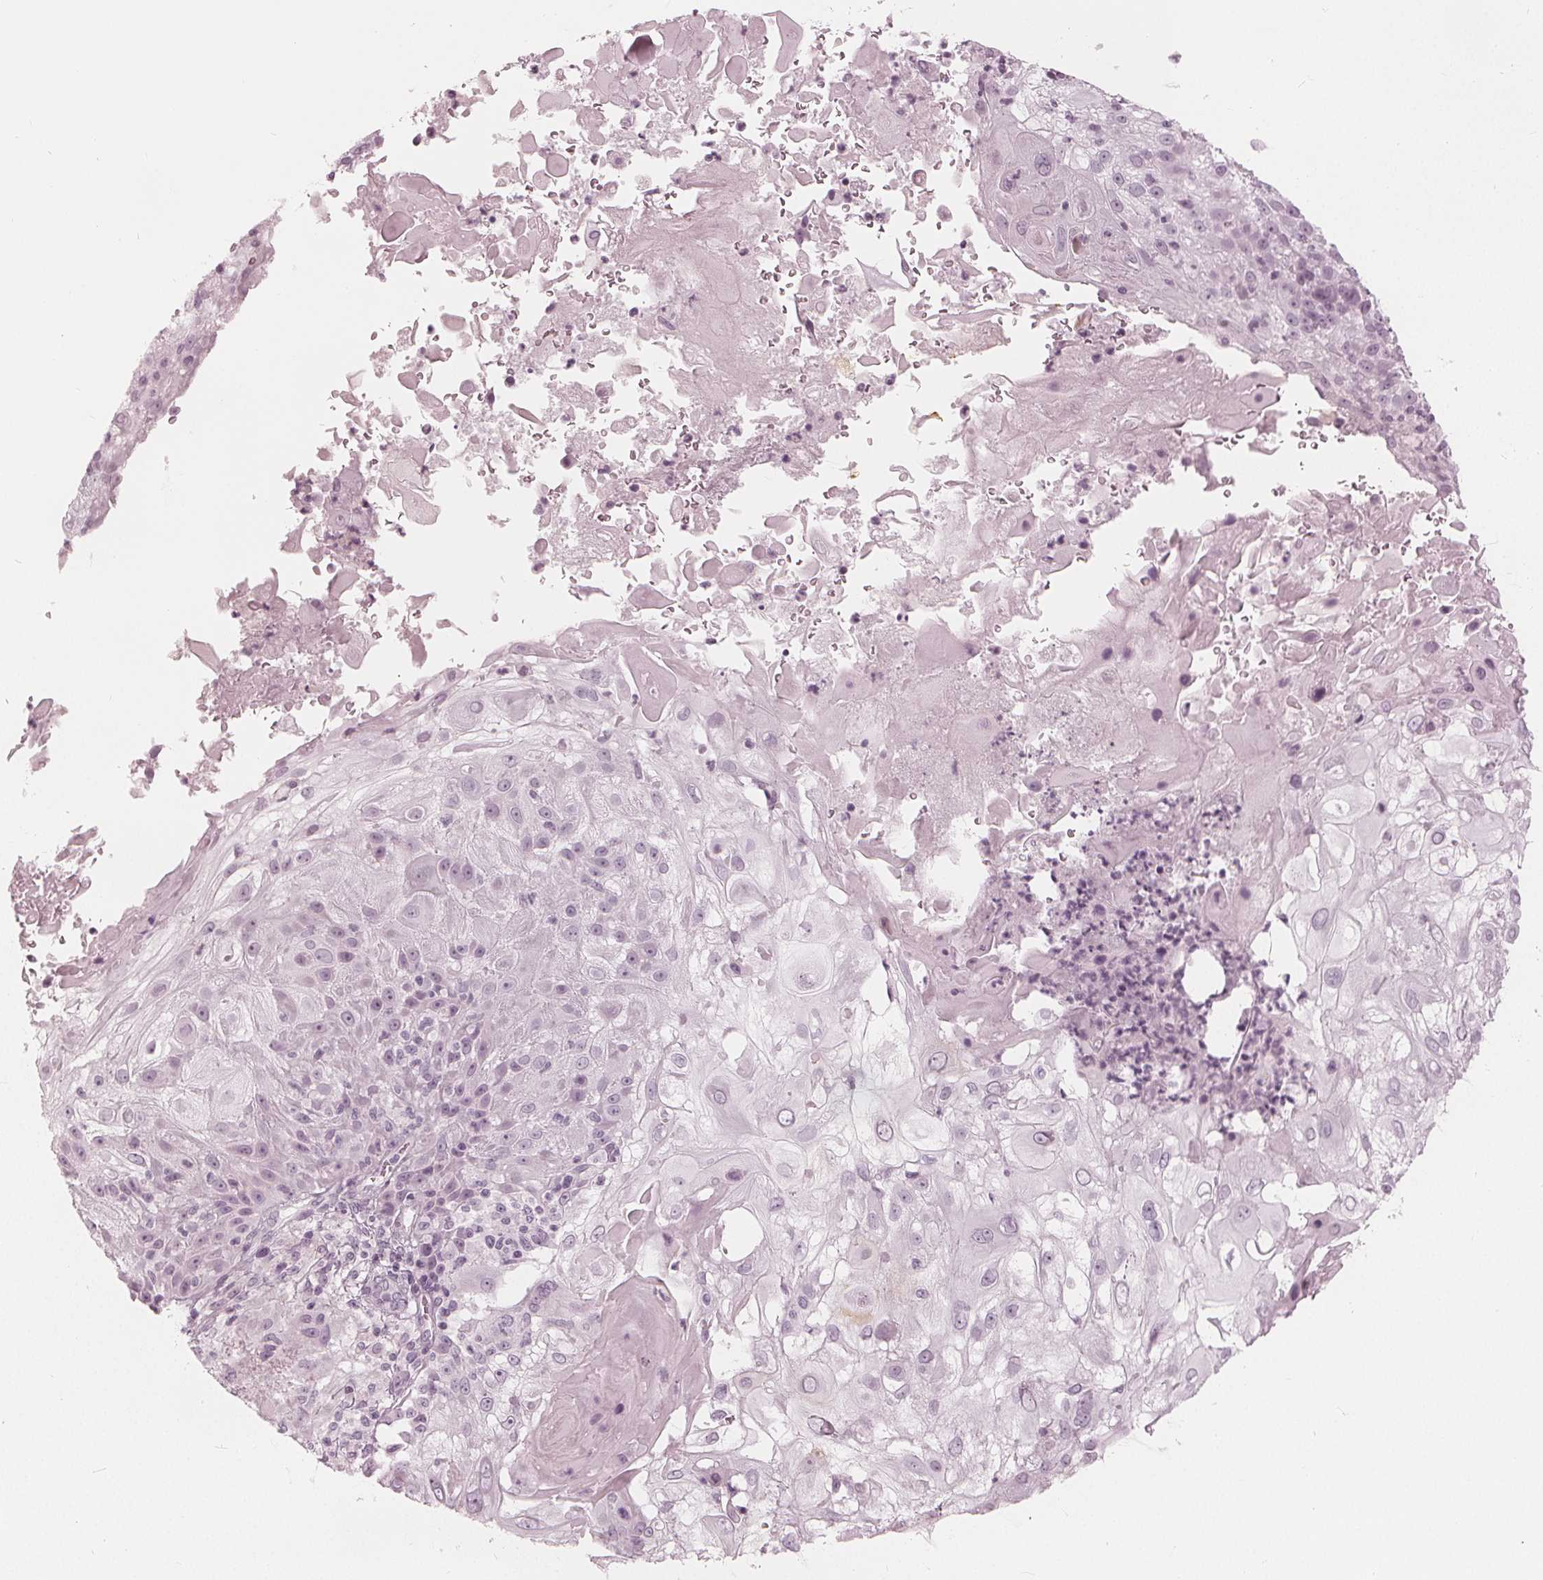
{"staining": {"intensity": "negative", "quantity": "none", "location": "none"}, "tissue": "skin cancer", "cell_type": "Tumor cells", "image_type": "cancer", "snomed": [{"axis": "morphology", "description": "Normal tissue, NOS"}, {"axis": "morphology", "description": "Squamous cell carcinoma, NOS"}, {"axis": "topography", "description": "Skin"}], "caption": "This is a image of IHC staining of squamous cell carcinoma (skin), which shows no expression in tumor cells.", "gene": "PAEP", "patient": {"sex": "female", "age": 83}}